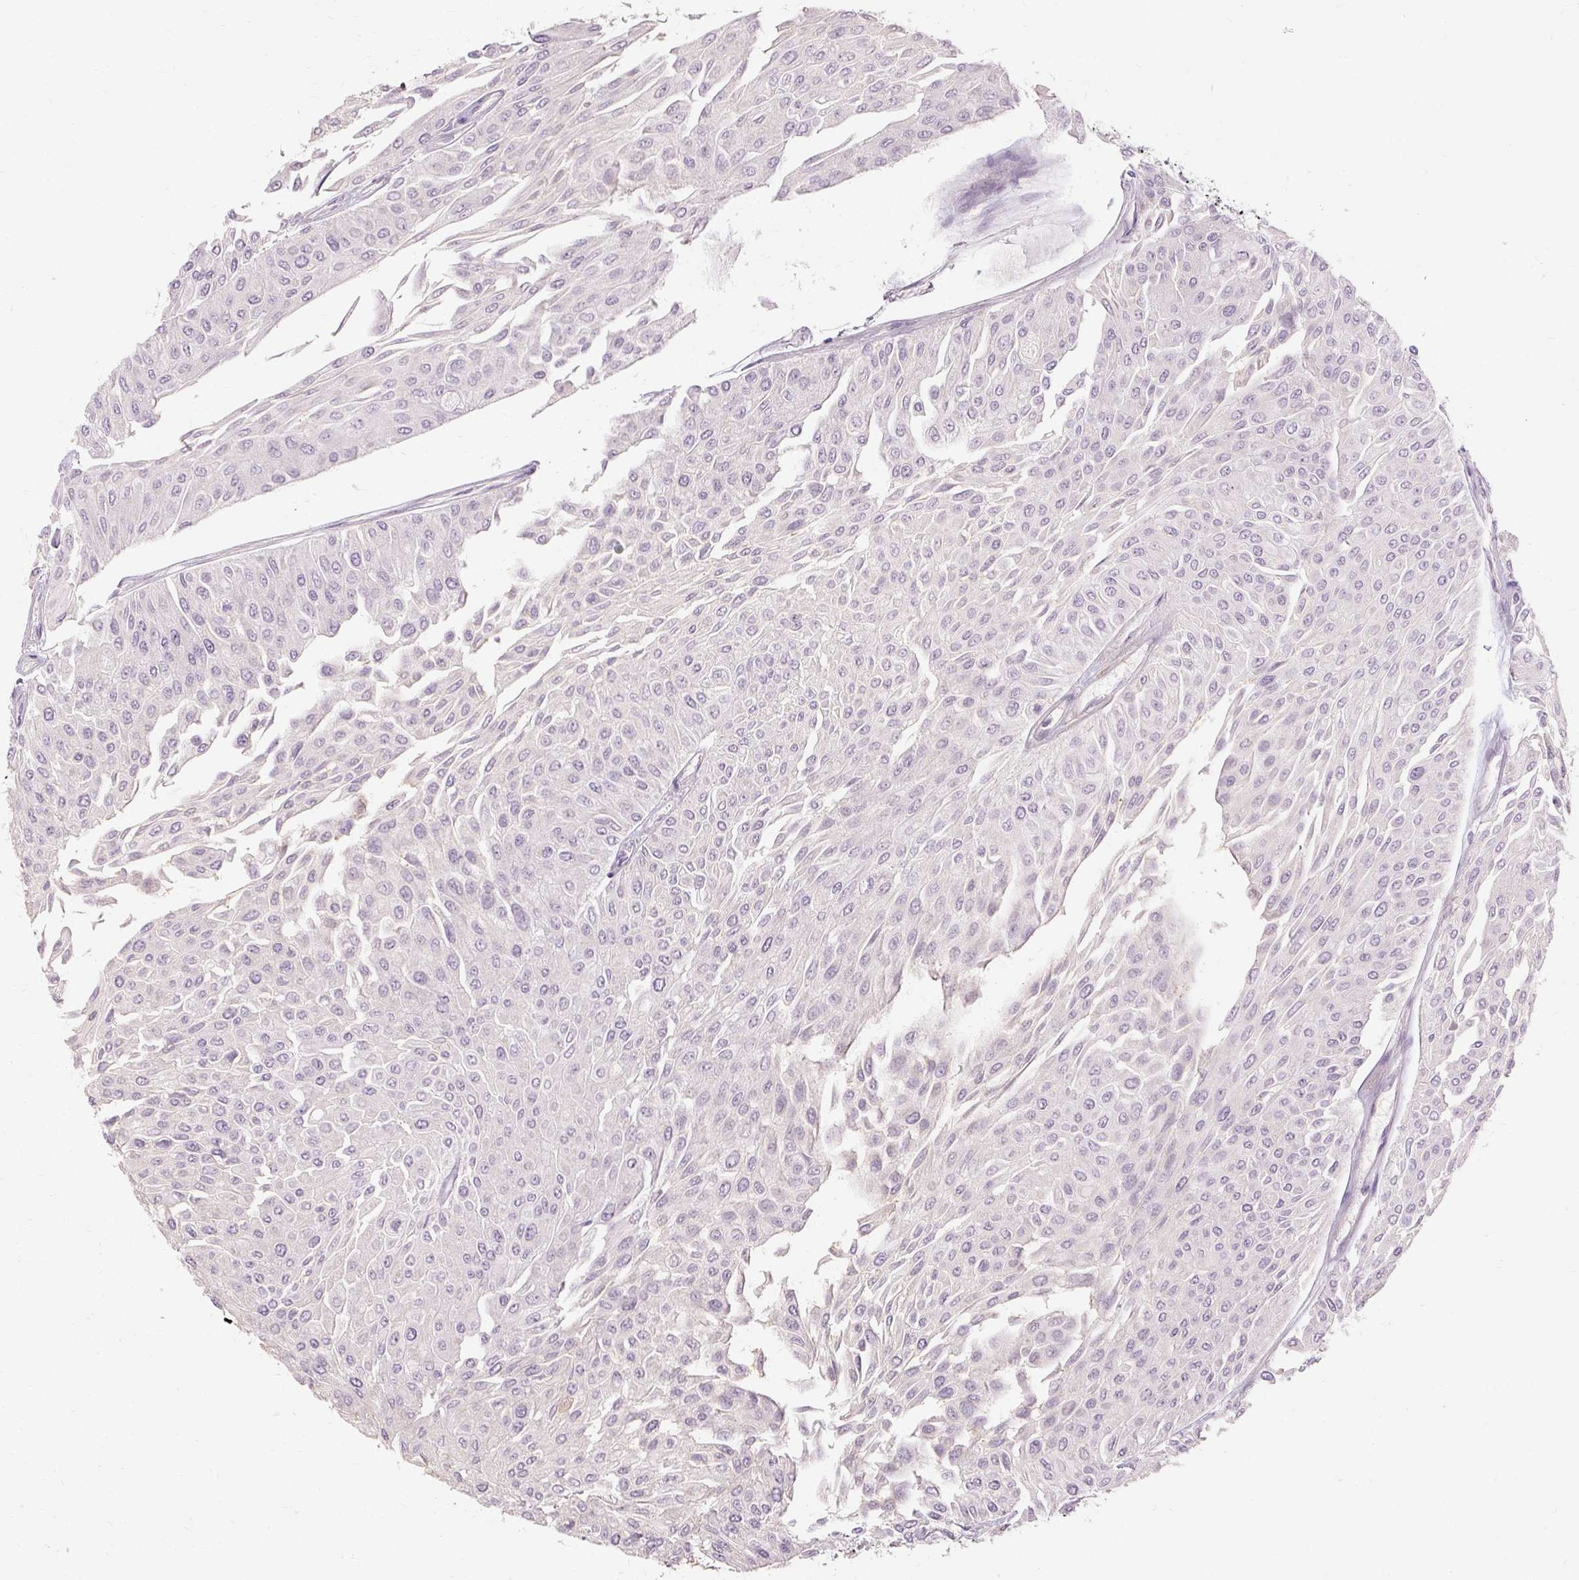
{"staining": {"intensity": "negative", "quantity": "none", "location": "none"}, "tissue": "urothelial cancer", "cell_type": "Tumor cells", "image_type": "cancer", "snomed": [{"axis": "morphology", "description": "Urothelial carcinoma, Low grade"}, {"axis": "topography", "description": "Urinary bladder"}], "caption": "Immunohistochemistry (IHC) photomicrograph of human urothelial cancer stained for a protein (brown), which reveals no positivity in tumor cells.", "gene": "CAPN3", "patient": {"sex": "male", "age": 67}}